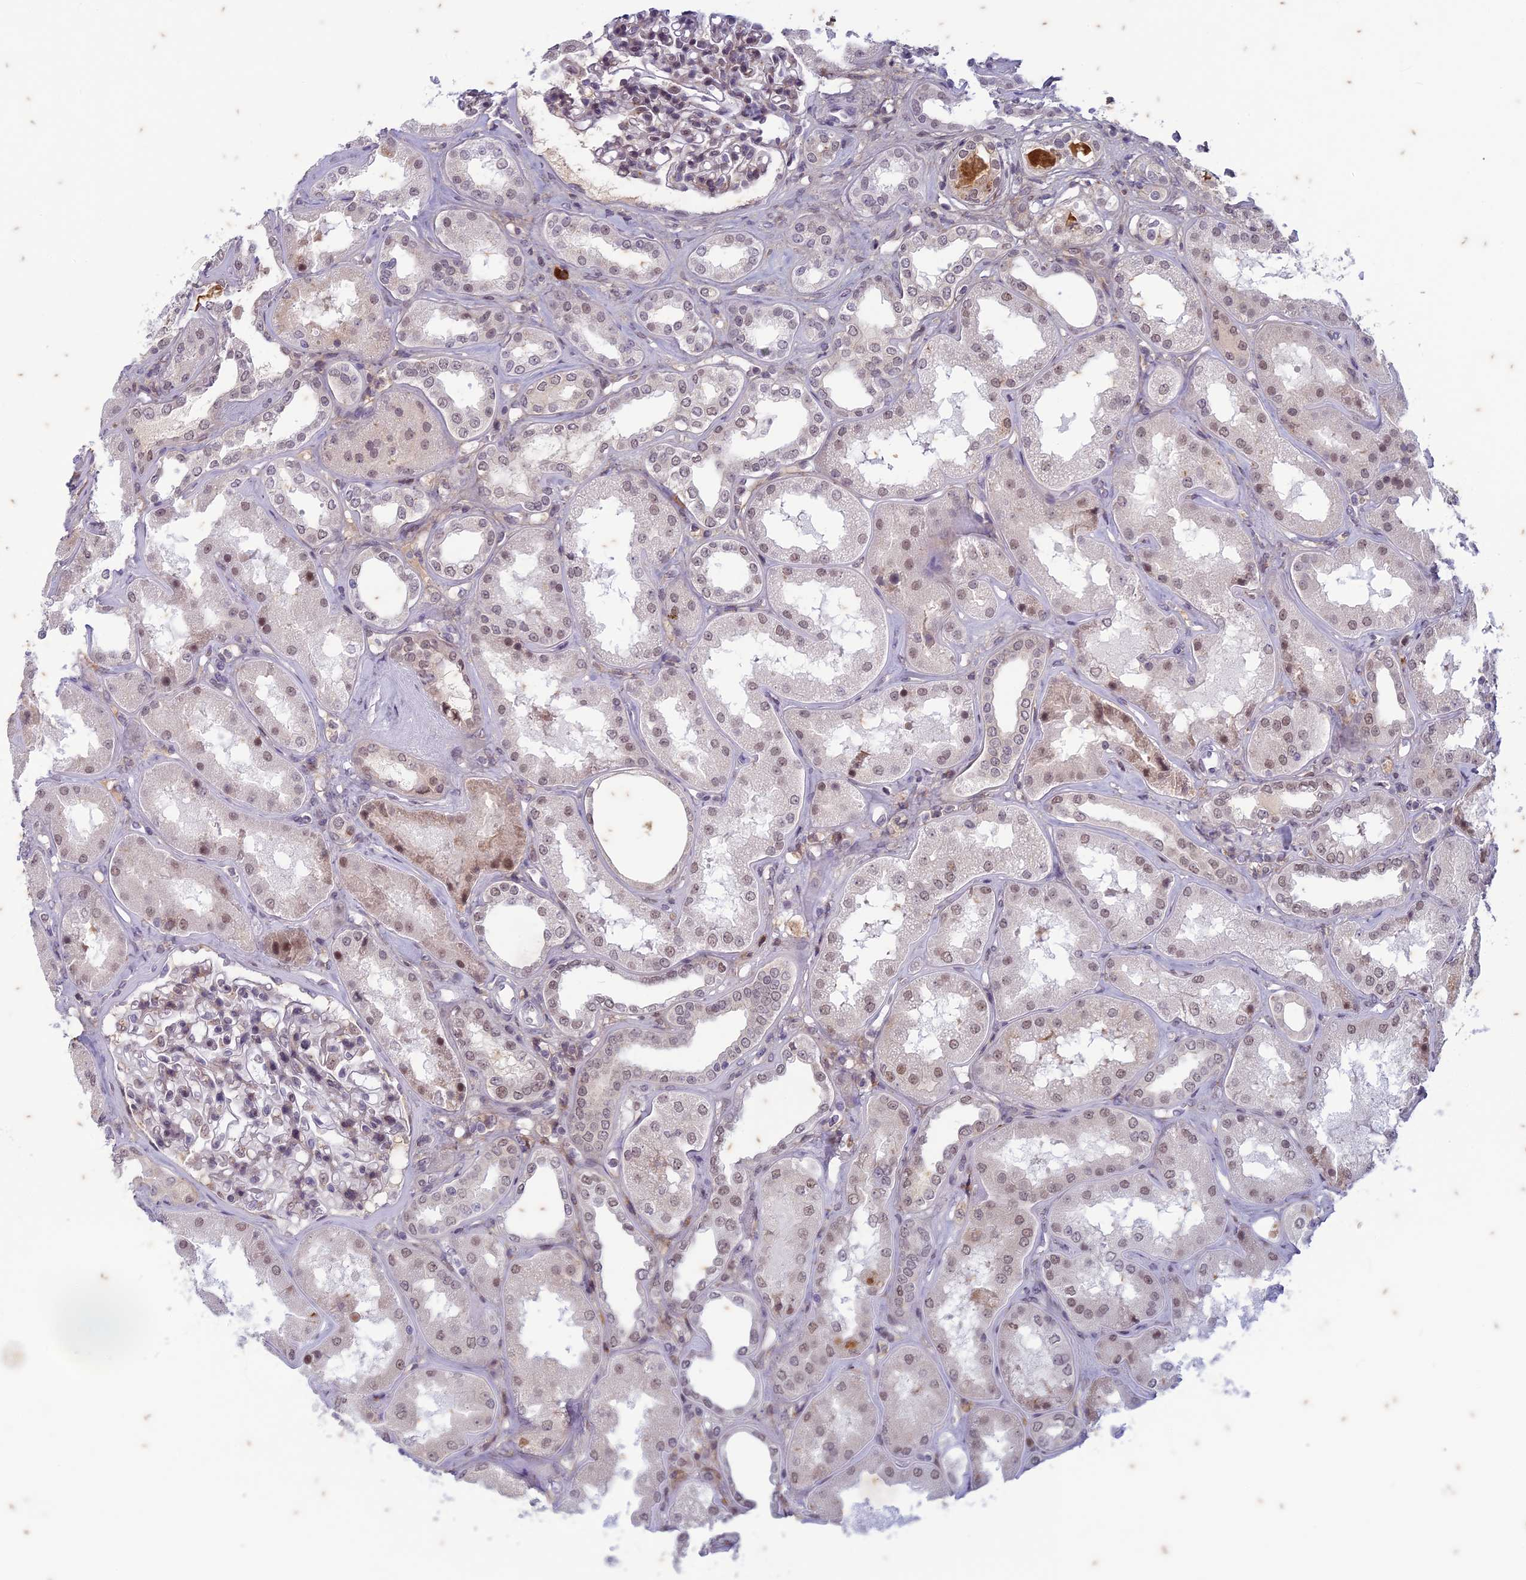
{"staining": {"intensity": "weak", "quantity": "<25%", "location": "cytoplasmic/membranous"}, "tissue": "kidney", "cell_type": "Cells in glomeruli", "image_type": "normal", "snomed": [{"axis": "morphology", "description": "Normal tissue, NOS"}, {"axis": "topography", "description": "Kidney"}], "caption": "Cells in glomeruli show no significant positivity in benign kidney. (DAB IHC visualized using brightfield microscopy, high magnification).", "gene": "PABPN1L", "patient": {"sex": "female", "age": 56}}